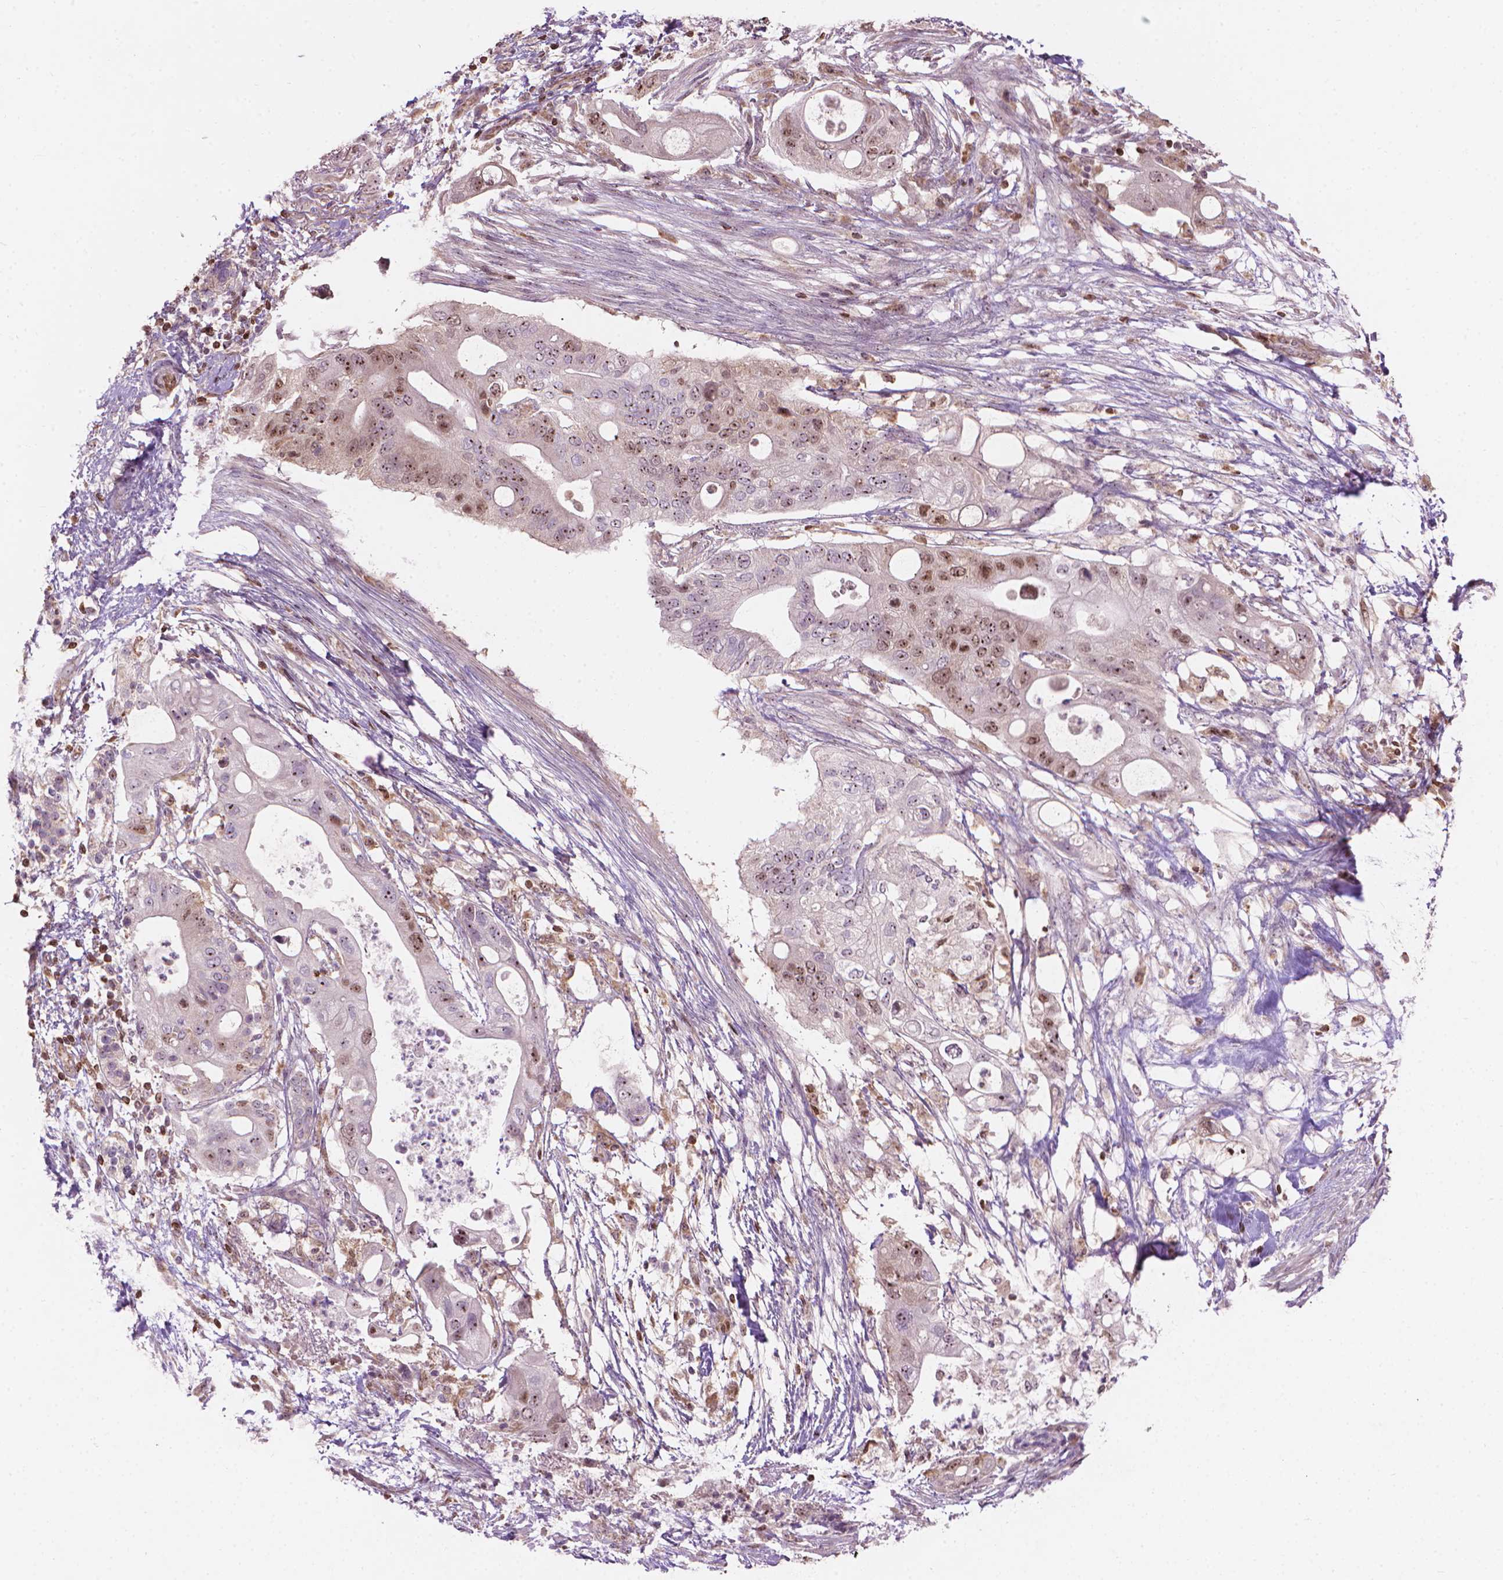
{"staining": {"intensity": "moderate", "quantity": "25%-75%", "location": "nuclear"}, "tissue": "pancreatic cancer", "cell_type": "Tumor cells", "image_type": "cancer", "snomed": [{"axis": "morphology", "description": "Adenocarcinoma, NOS"}, {"axis": "topography", "description": "Pancreas"}], "caption": "About 25%-75% of tumor cells in human pancreatic cancer (adenocarcinoma) exhibit moderate nuclear protein expression as visualized by brown immunohistochemical staining.", "gene": "SMC2", "patient": {"sex": "female", "age": 72}}